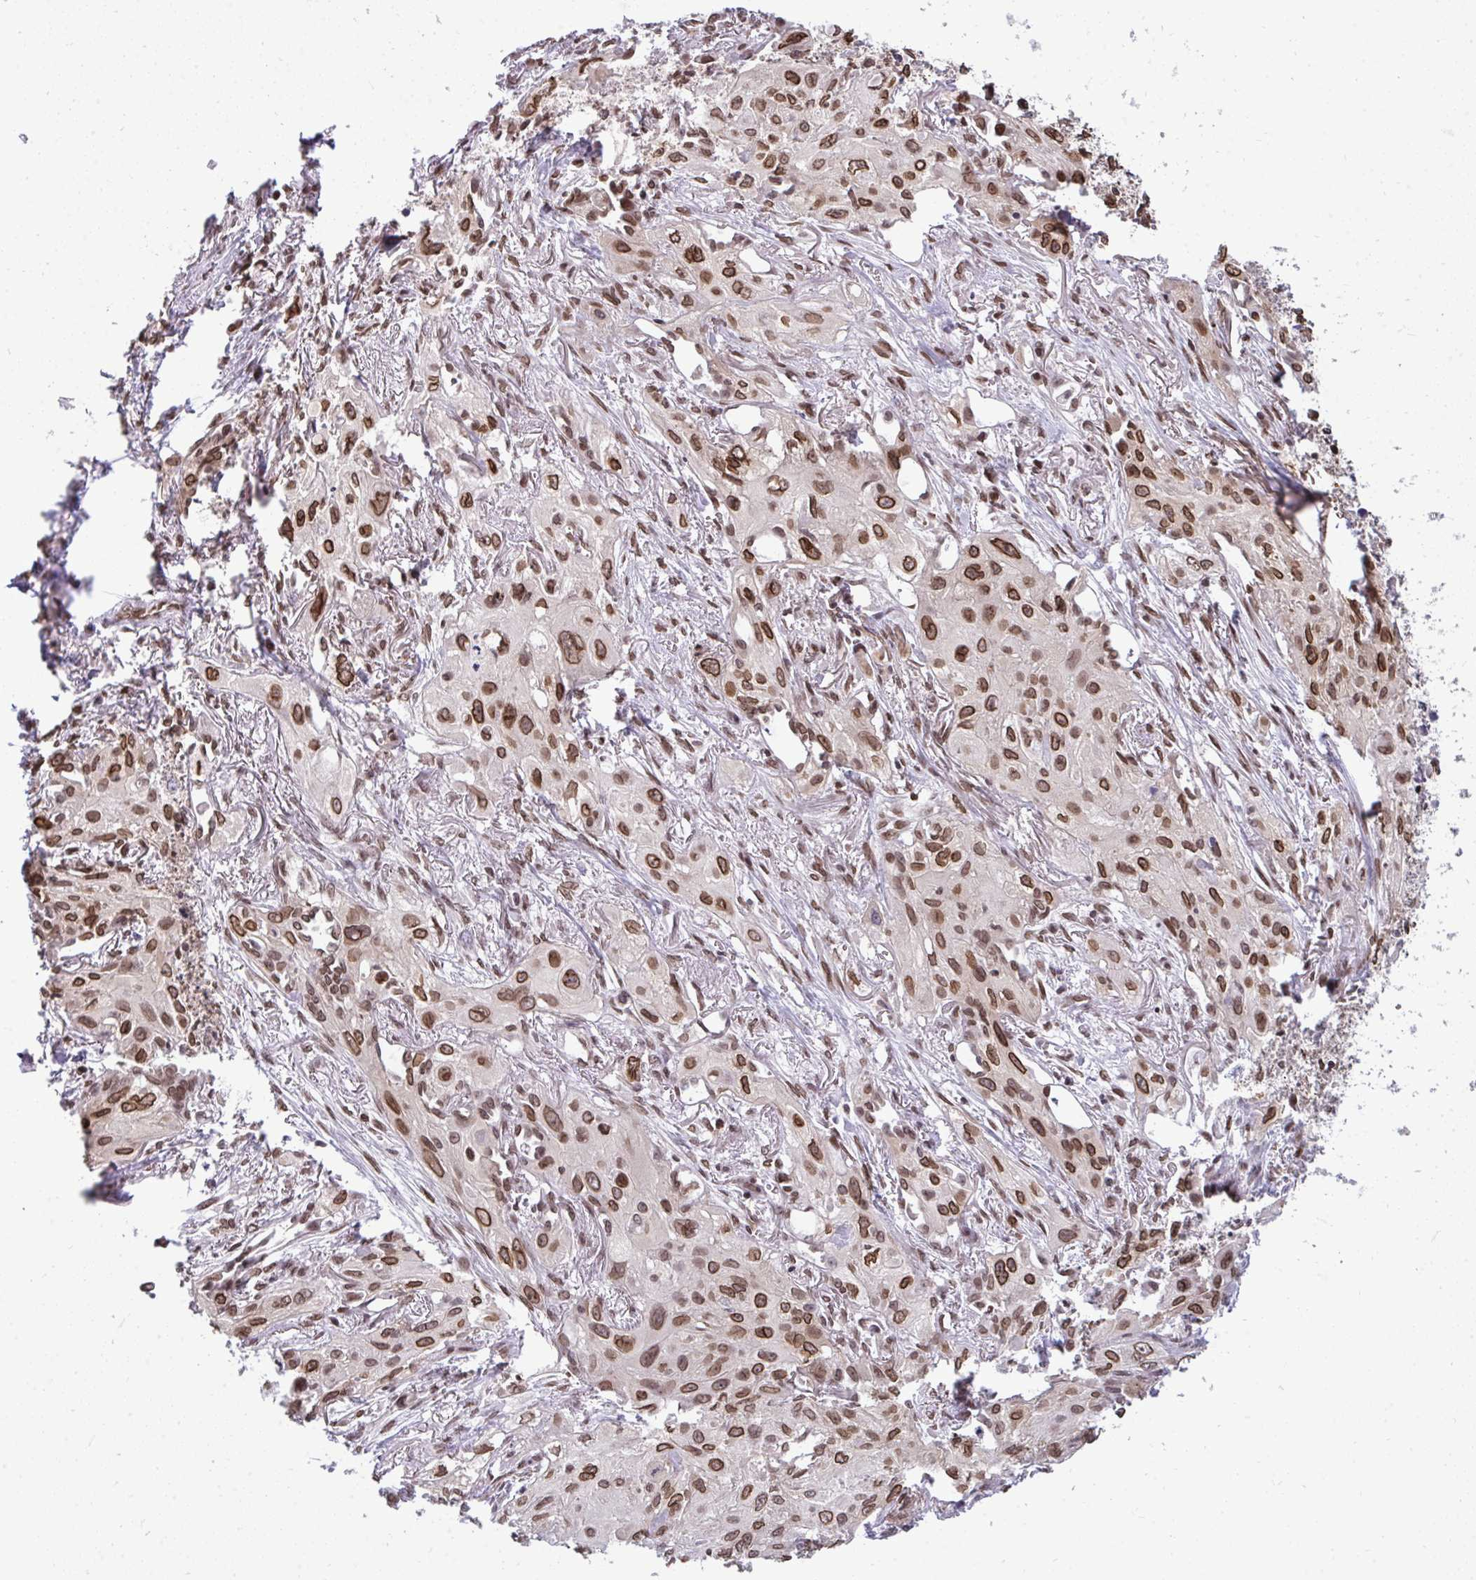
{"staining": {"intensity": "moderate", "quantity": "25%-75%", "location": "cytoplasmic/membranous,nuclear"}, "tissue": "lung cancer", "cell_type": "Tumor cells", "image_type": "cancer", "snomed": [{"axis": "morphology", "description": "Squamous cell carcinoma, NOS"}, {"axis": "topography", "description": "Lung"}], "caption": "Protein staining of lung cancer tissue shows moderate cytoplasmic/membranous and nuclear positivity in about 25%-75% of tumor cells.", "gene": "JPT1", "patient": {"sex": "male", "age": 71}}